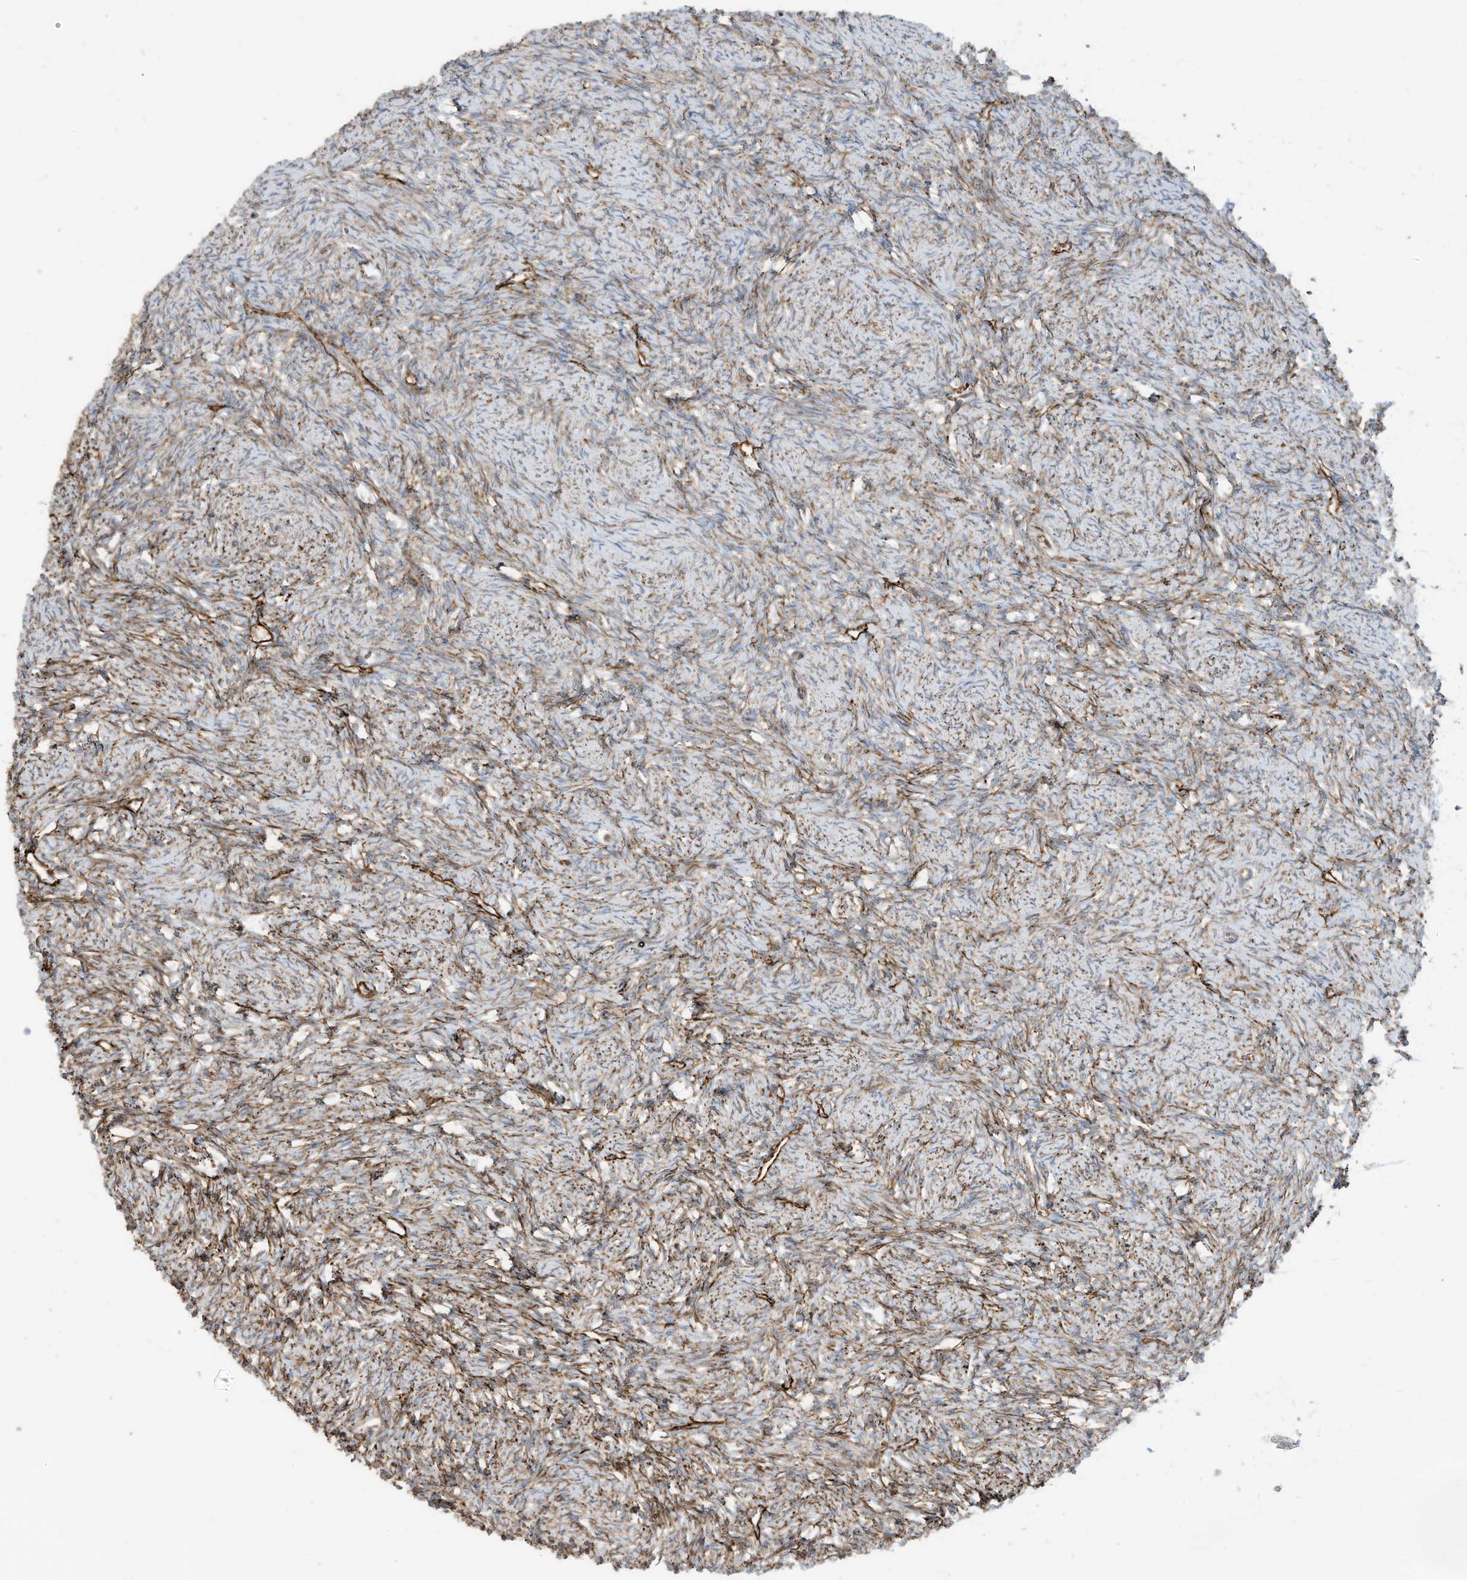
{"staining": {"intensity": "weak", "quantity": ">75%", "location": "cytoplasmic/membranous"}, "tissue": "ovary", "cell_type": "Ovarian stroma cells", "image_type": "normal", "snomed": [{"axis": "morphology", "description": "Normal tissue, NOS"}, {"axis": "morphology", "description": "Cyst, NOS"}, {"axis": "topography", "description": "Ovary"}], "caption": "Brown immunohistochemical staining in unremarkable human ovary shows weak cytoplasmic/membranous staining in approximately >75% of ovarian stroma cells.", "gene": "TRNAU1AP", "patient": {"sex": "female", "age": 33}}